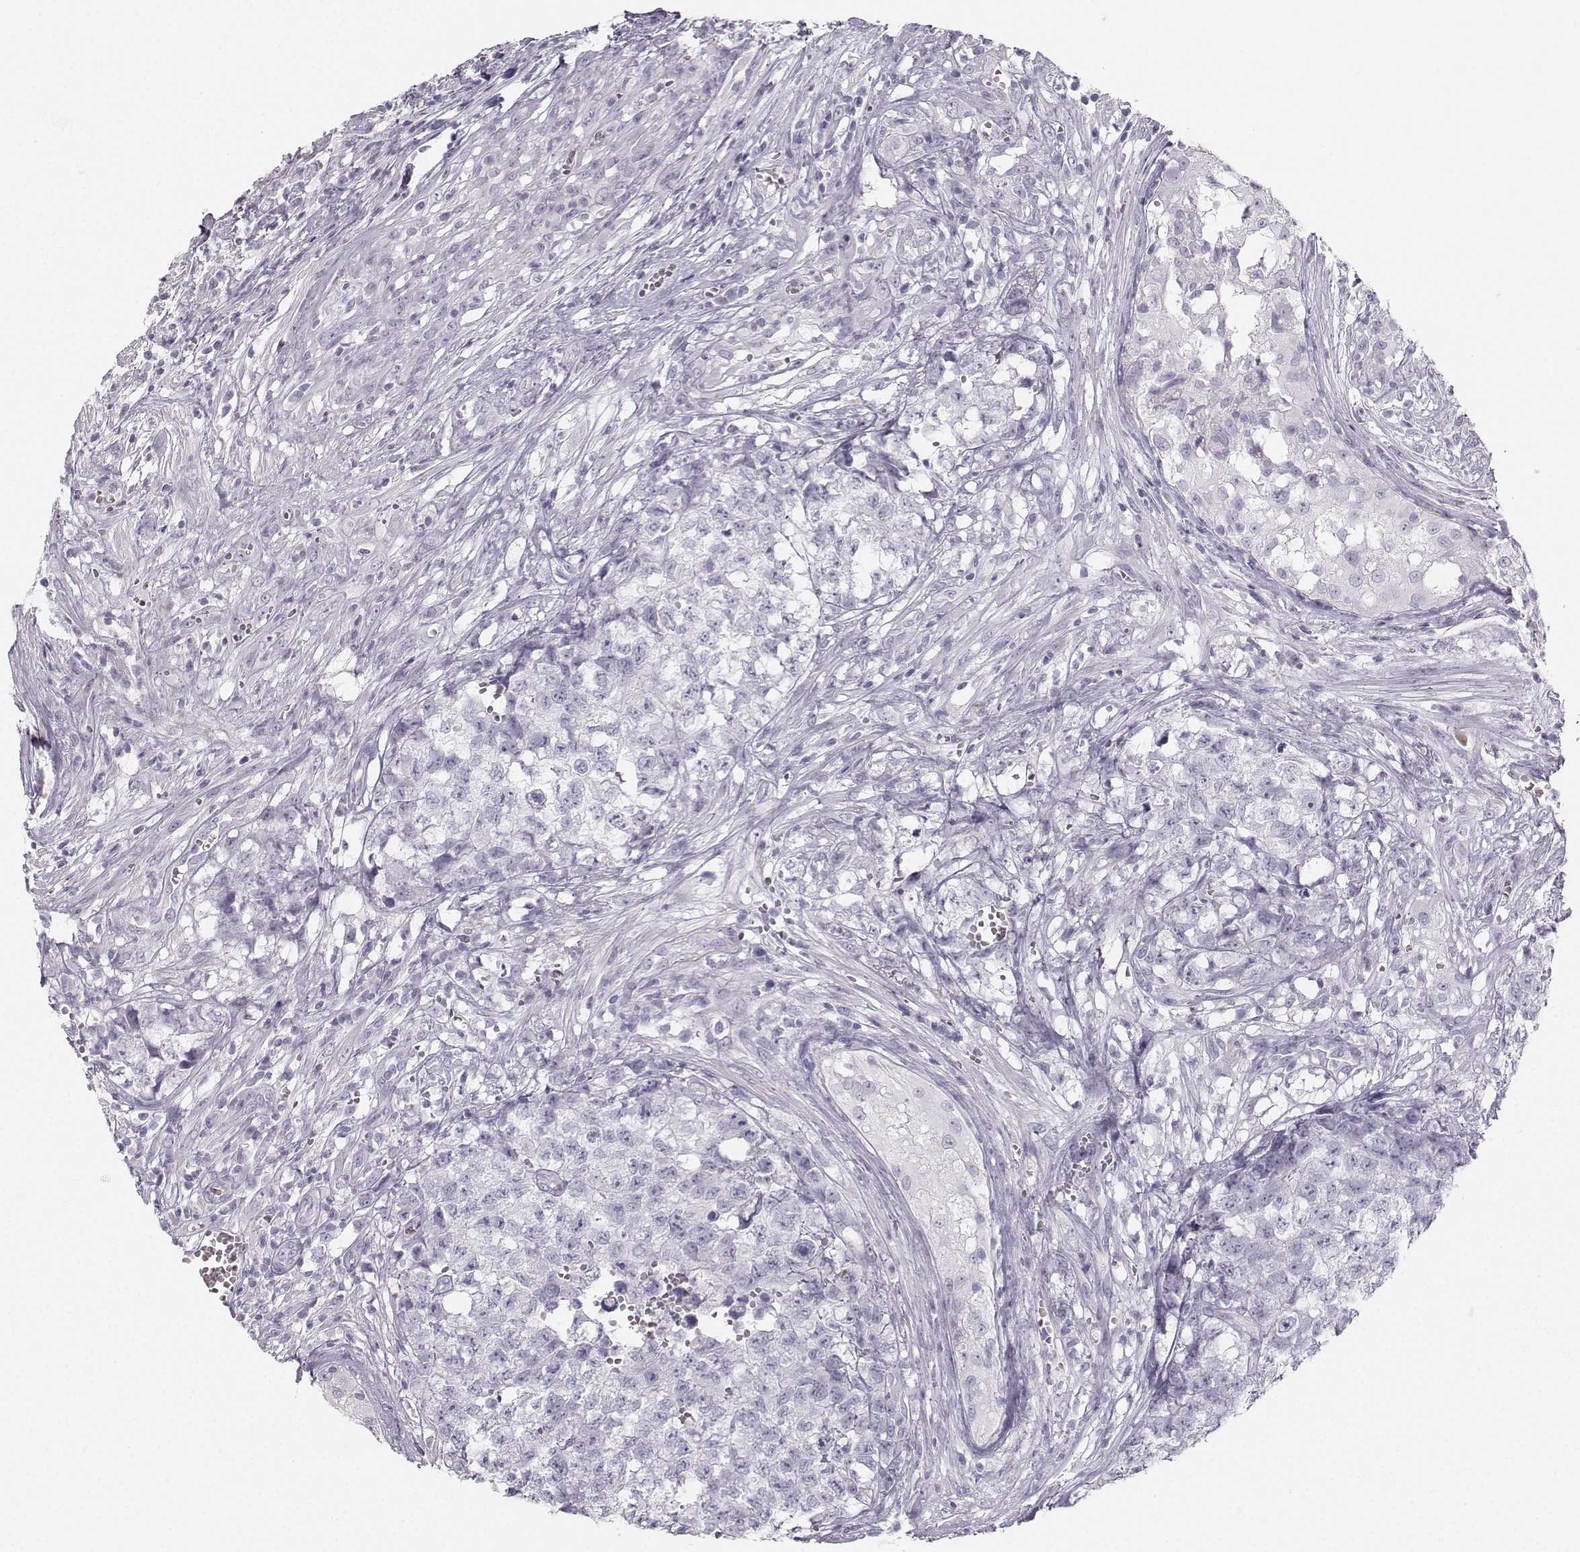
{"staining": {"intensity": "negative", "quantity": "none", "location": "none"}, "tissue": "testis cancer", "cell_type": "Tumor cells", "image_type": "cancer", "snomed": [{"axis": "morphology", "description": "Seminoma, NOS"}, {"axis": "morphology", "description": "Carcinoma, Embryonal, NOS"}, {"axis": "topography", "description": "Testis"}], "caption": "Testis cancer (seminoma) was stained to show a protein in brown. There is no significant staining in tumor cells.", "gene": "CASR", "patient": {"sex": "male", "age": 22}}